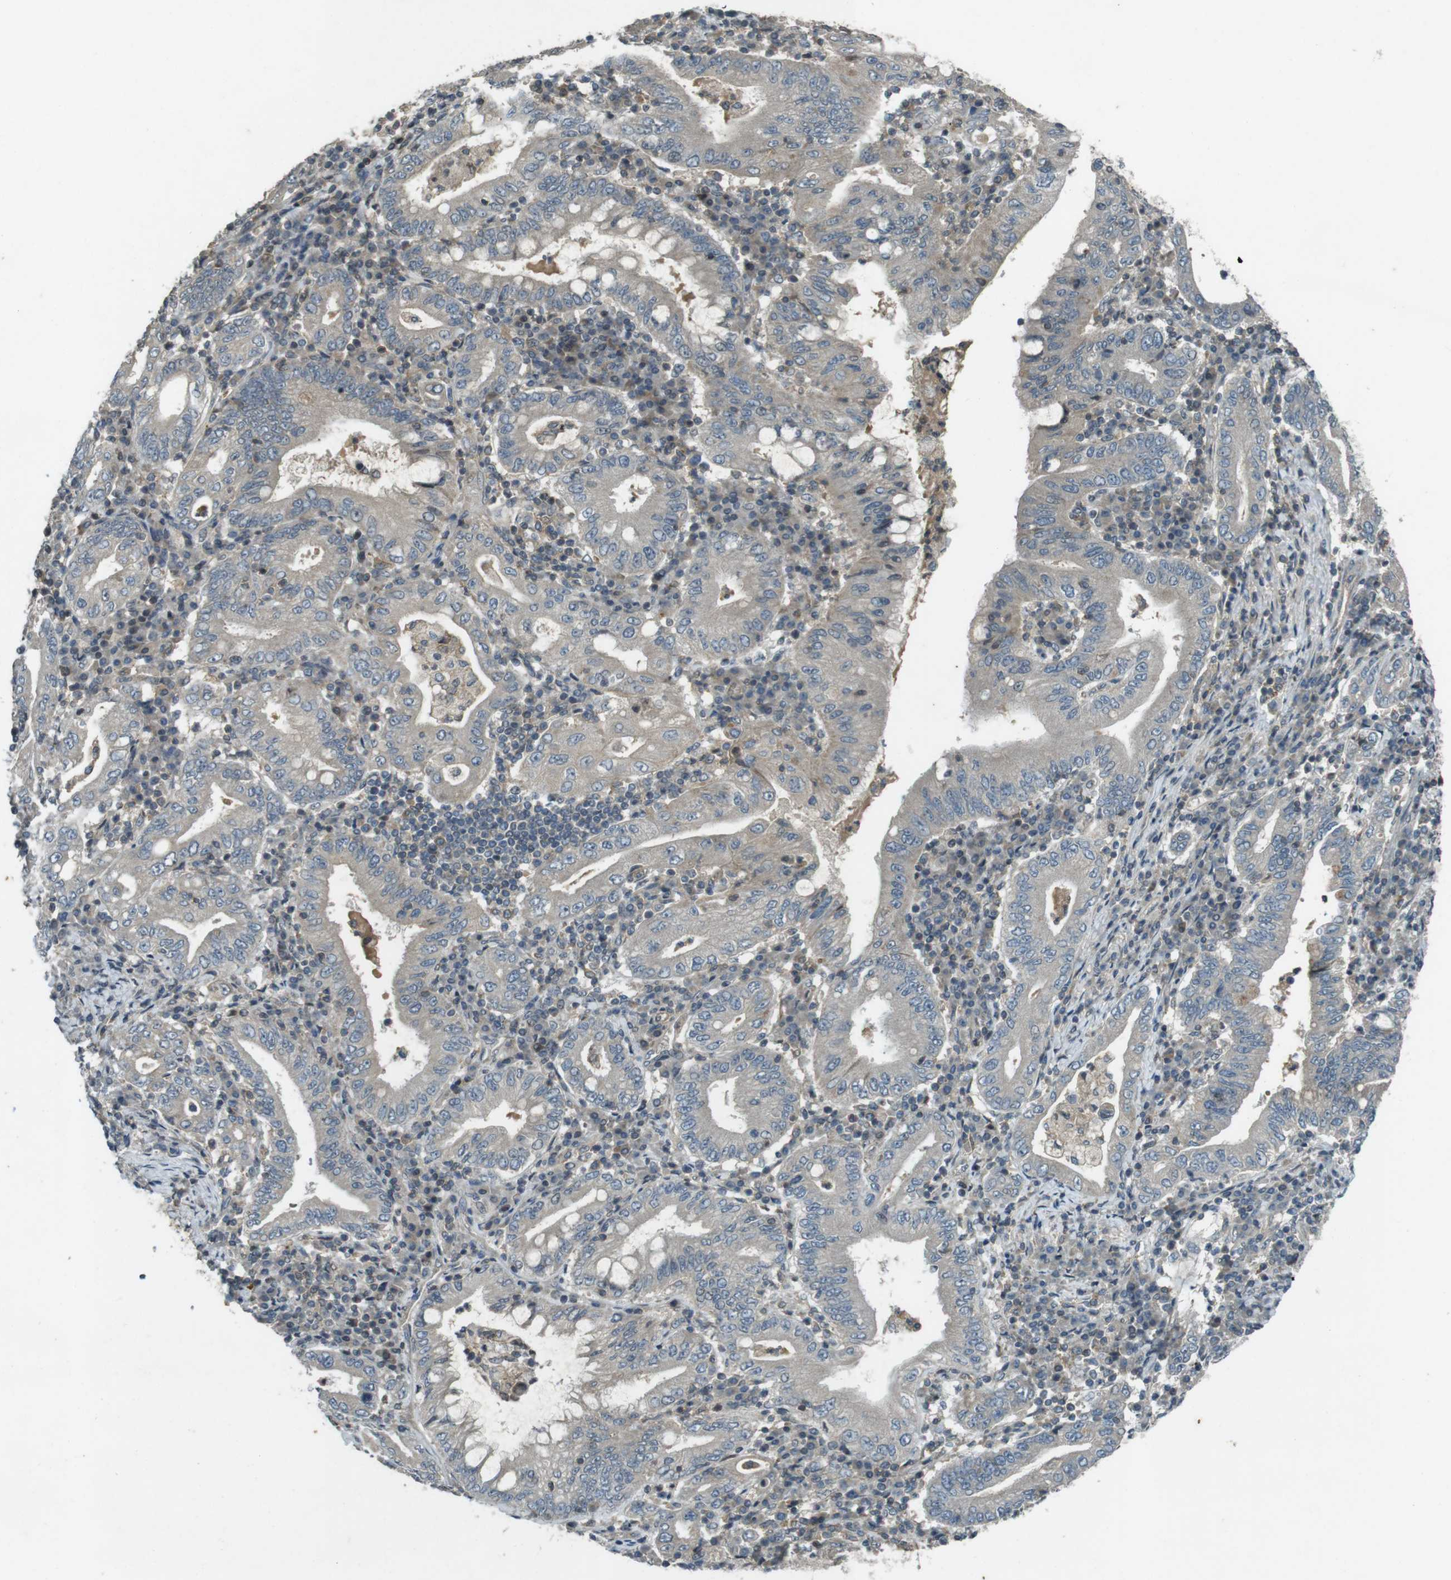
{"staining": {"intensity": "negative", "quantity": "none", "location": "none"}, "tissue": "stomach cancer", "cell_type": "Tumor cells", "image_type": "cancer", "snomed": [{"axis": "morphology", "description": "Normal tissue, NOS"}, {"axis": "morphology", "description": "Adenocarcinoma, NOS"}, {"axis": "topography", "description": "Esophagus"}, {"axis": "topography", "description": "Stomach, upper"}, {"axis": "topography", "description": "Peripheral nerve tissue"}], "caption": "Stomach cancer stained for a protein using IHC shows no expression tumor cells.", "gene": "ZYX", "patient": {"sex": "male", "age": 62}}